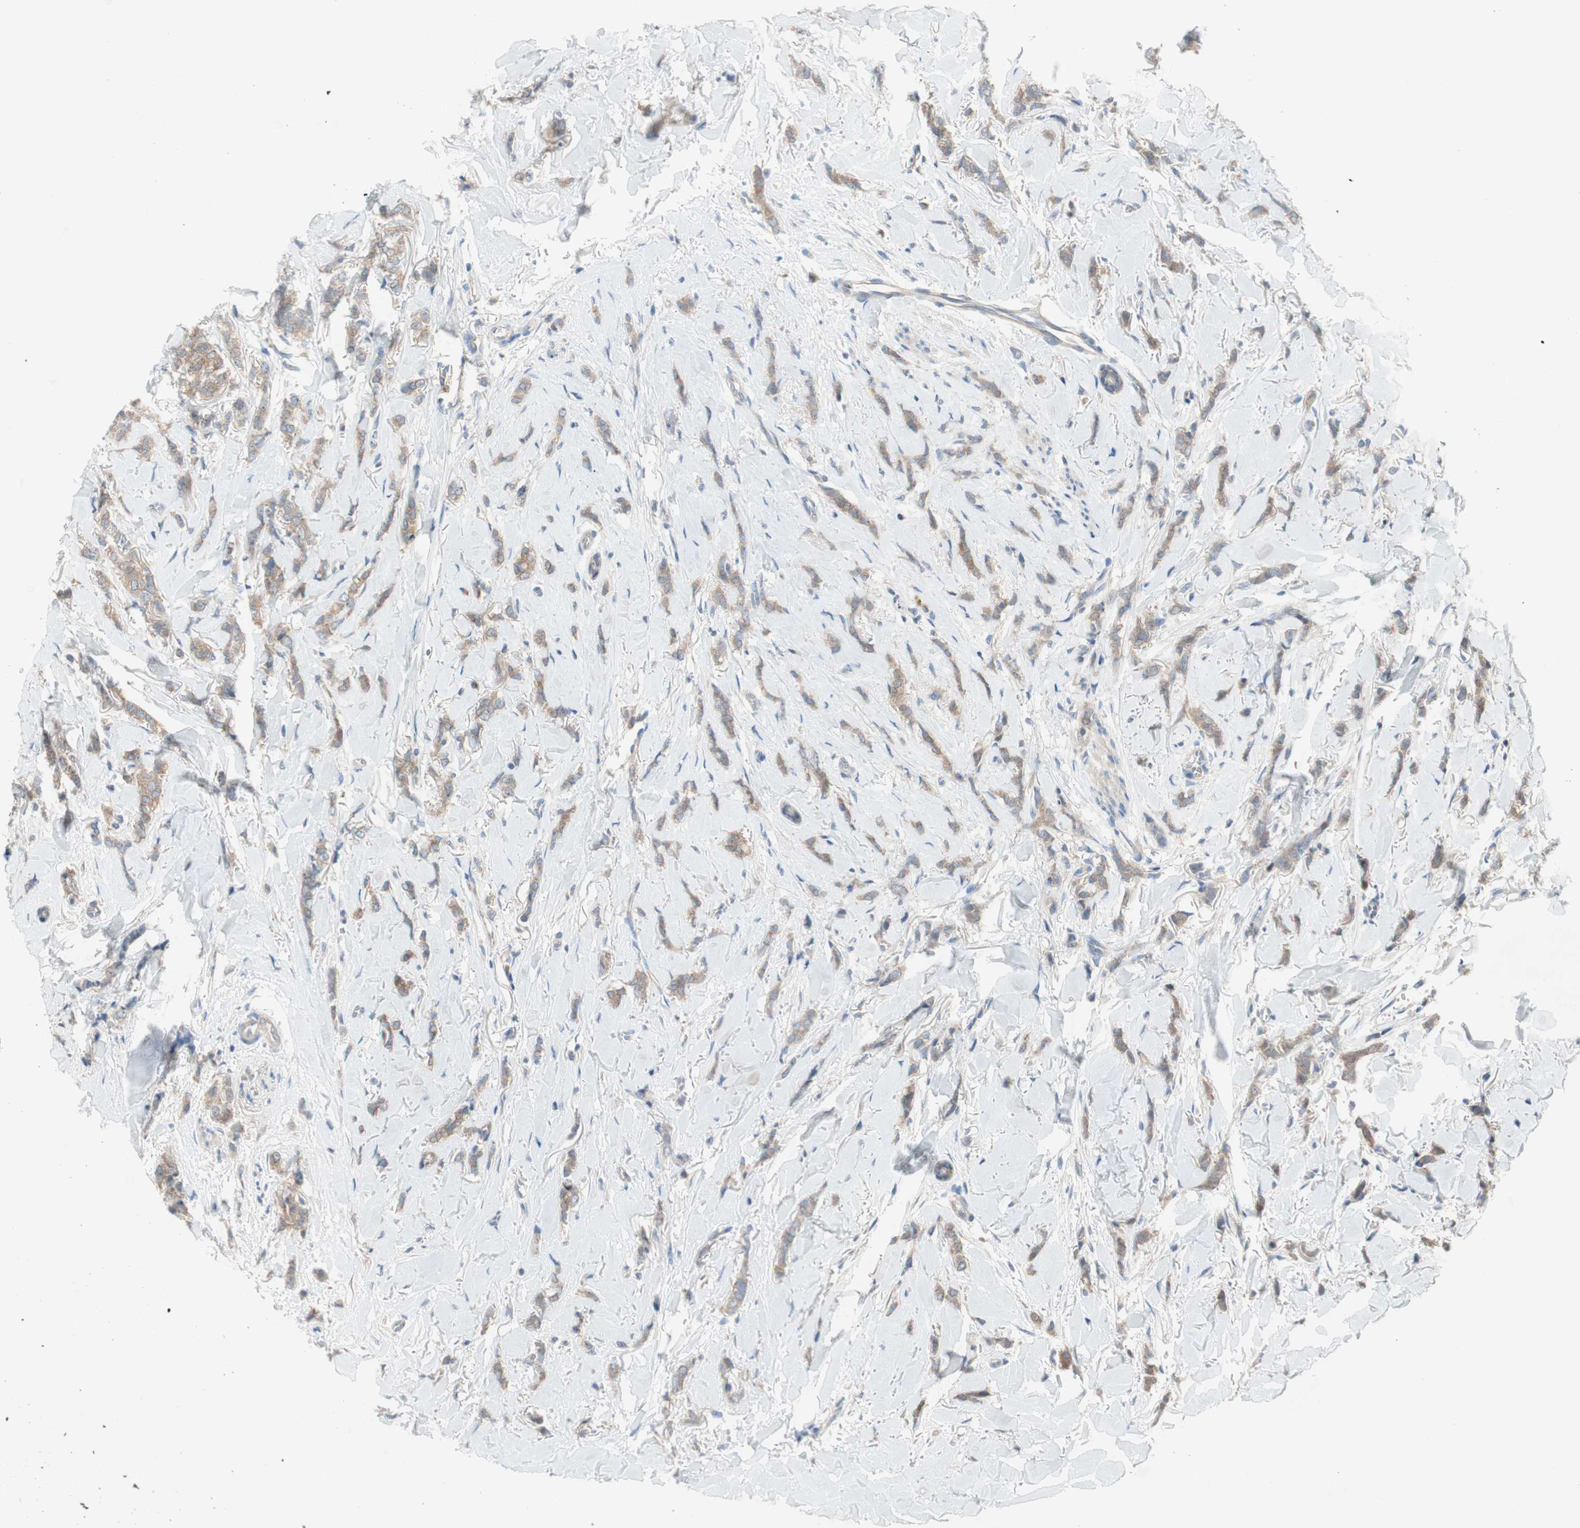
{"staining": {"intensity": "weak", "quantity": ">75%", "location": "cytoplasmic/membranous"}, "tissue": "breast cancer", "cell_type": "Tumor cells", "image_type": "cancer", "snomed": [{"axis": "morphology", "description": "Lobular carcinoma"}, {"axis": "topography", "description": "Skin"}, {"axis": "topography", "description": "Breast"}], "caption": "A photomicrograph showing weak cytoplasmic/membranous positivity in approximately >75% of tumor cells in breast cancer, as visualized by brown immunohistochemical staining.", "gene": "GLUL", "patient": {"sex": "female", "age": 46}}